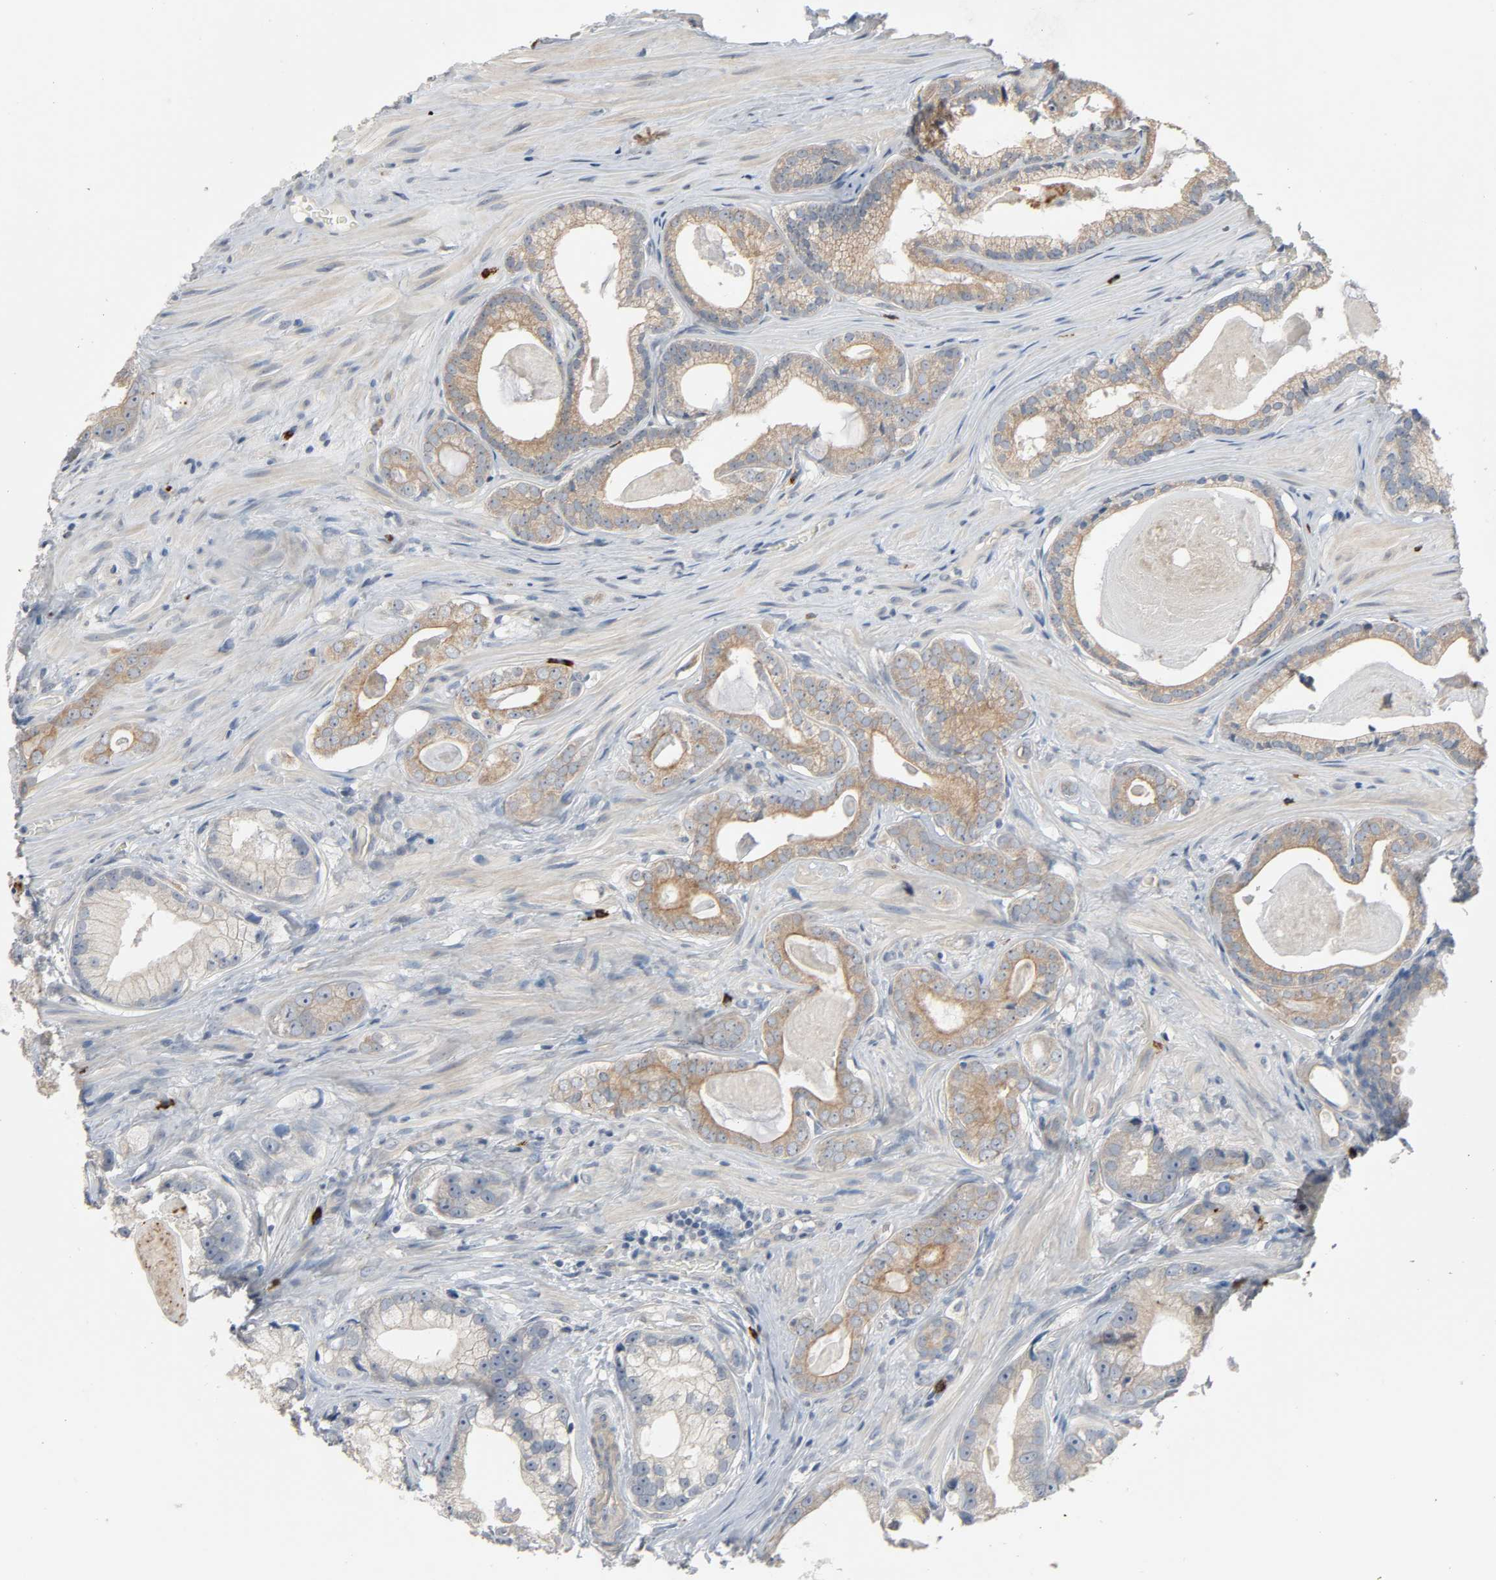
{"staining": {"intensity": "moderate", "quantity": "25%-75%", "location": "cytoplasmic/membranous"}, "tissue": "prostate cancer", "cell_type": "Tumor cells", "image_type": "cancer", "snomed": [{"axis": "morphology", "description": "Adenocarcinoma, Low grade"}, {"axis": "topography", "description": "Prostate"}], "caption": "DAB immunohistochemical staining of prostate cancer reveals moderate cytoplasmic/membranous protein positivity in approximately 25%-75% of tumor cells. The protein of interest is stained brown, and the nuclei are stained in blue (DAB IHC with brightfield microscopy, high magnification).", "gene": "LIMCH1", "patient": {"sex": "male", "age": 59}}